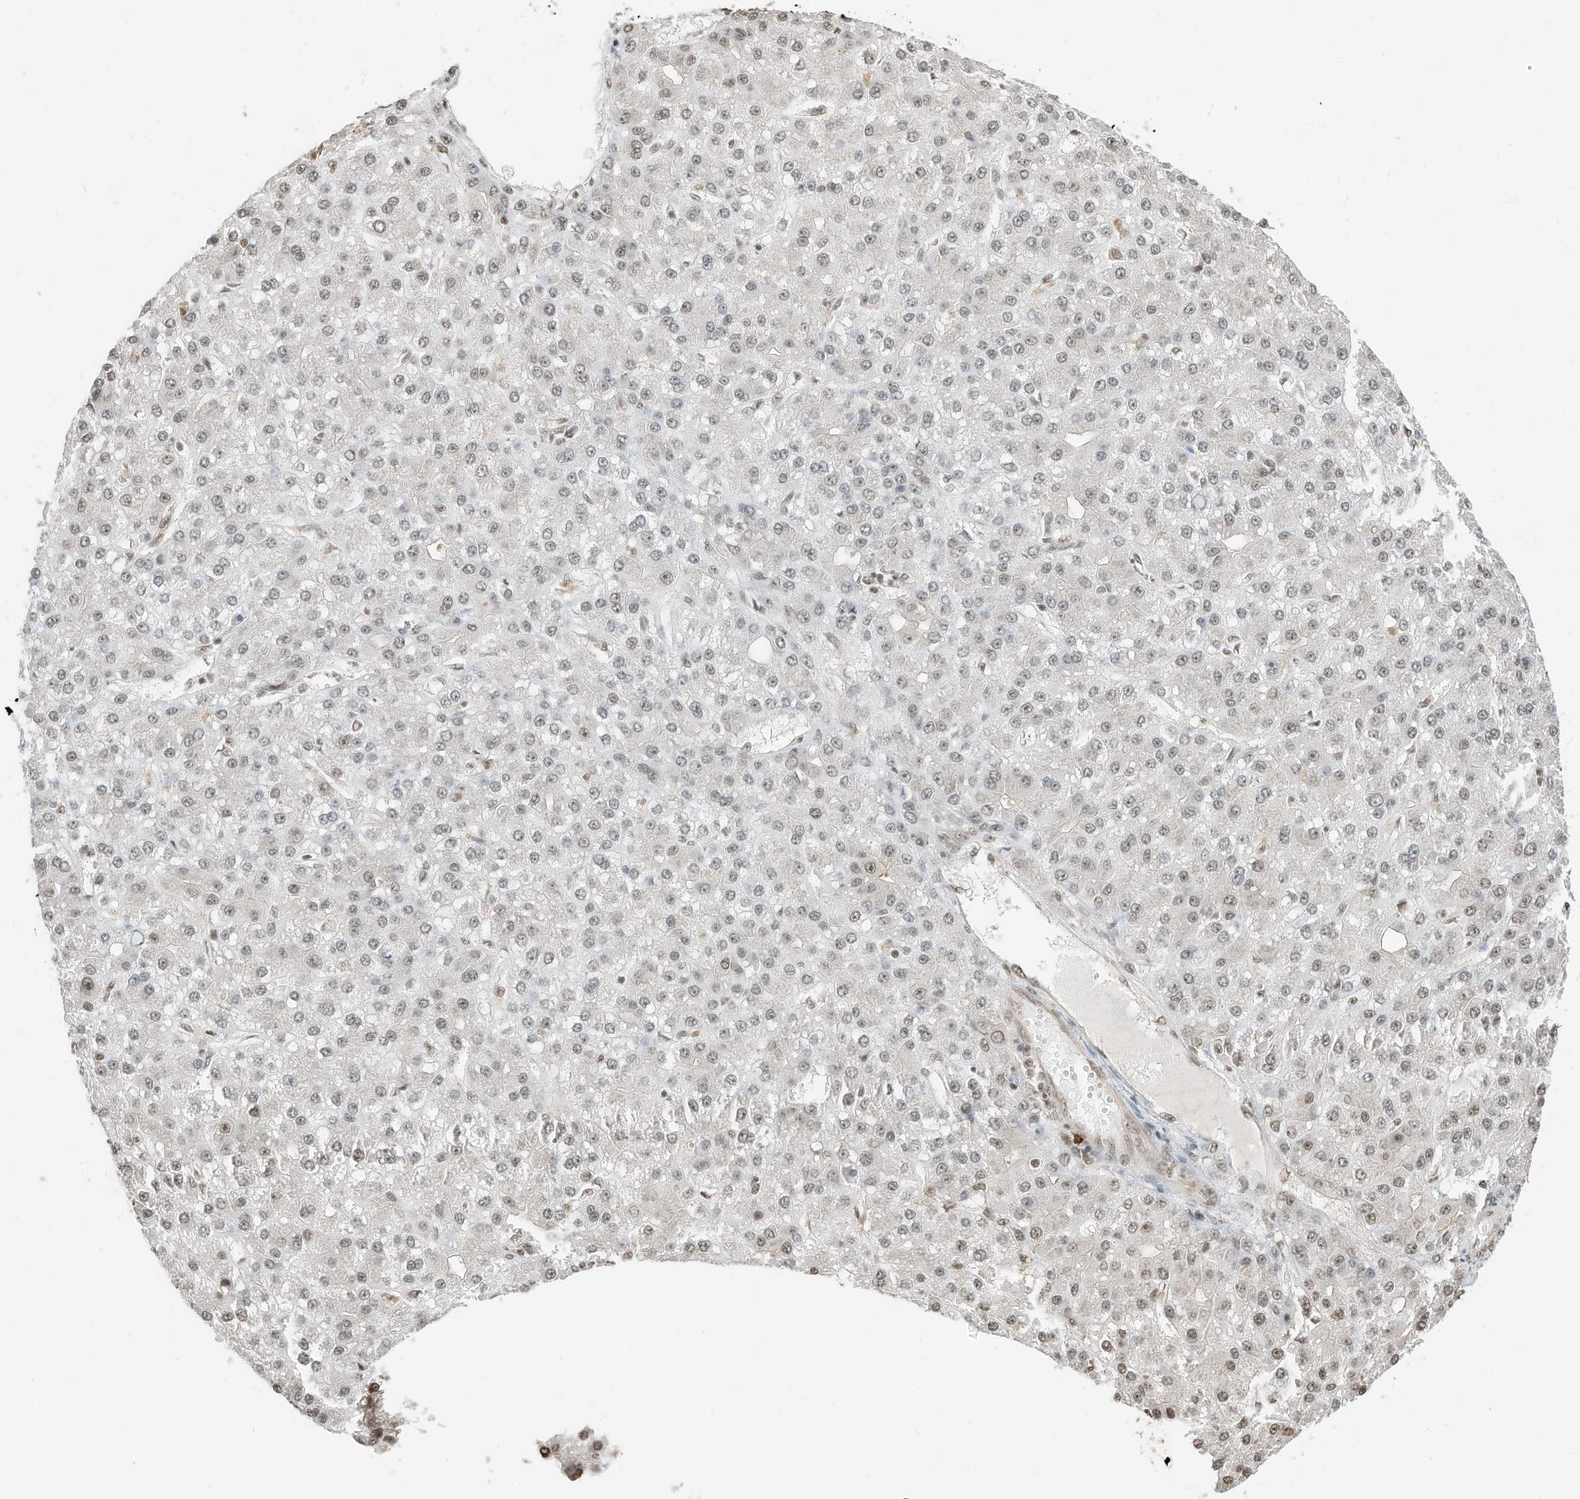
{"staining": {"intensity": "weak", "quantity": "25%-75%", "location": "nuclear"}, "tissue": "liver cancer", "cell_type": "Tumor cells", "image_type": "cancer", "snomed": [{"axis": "morphology", "description": "Carcinoma, Hepatocellular, NOS"}, {"axis": "topography", "description": "Liver"}], "caption": "A low amount of weak nuclear positivity is seen in about 25%-75% of tumor cells in liver cancer tissue.", "gene": "ZNF195", "patient": {"sex": "male", "age": 67}}